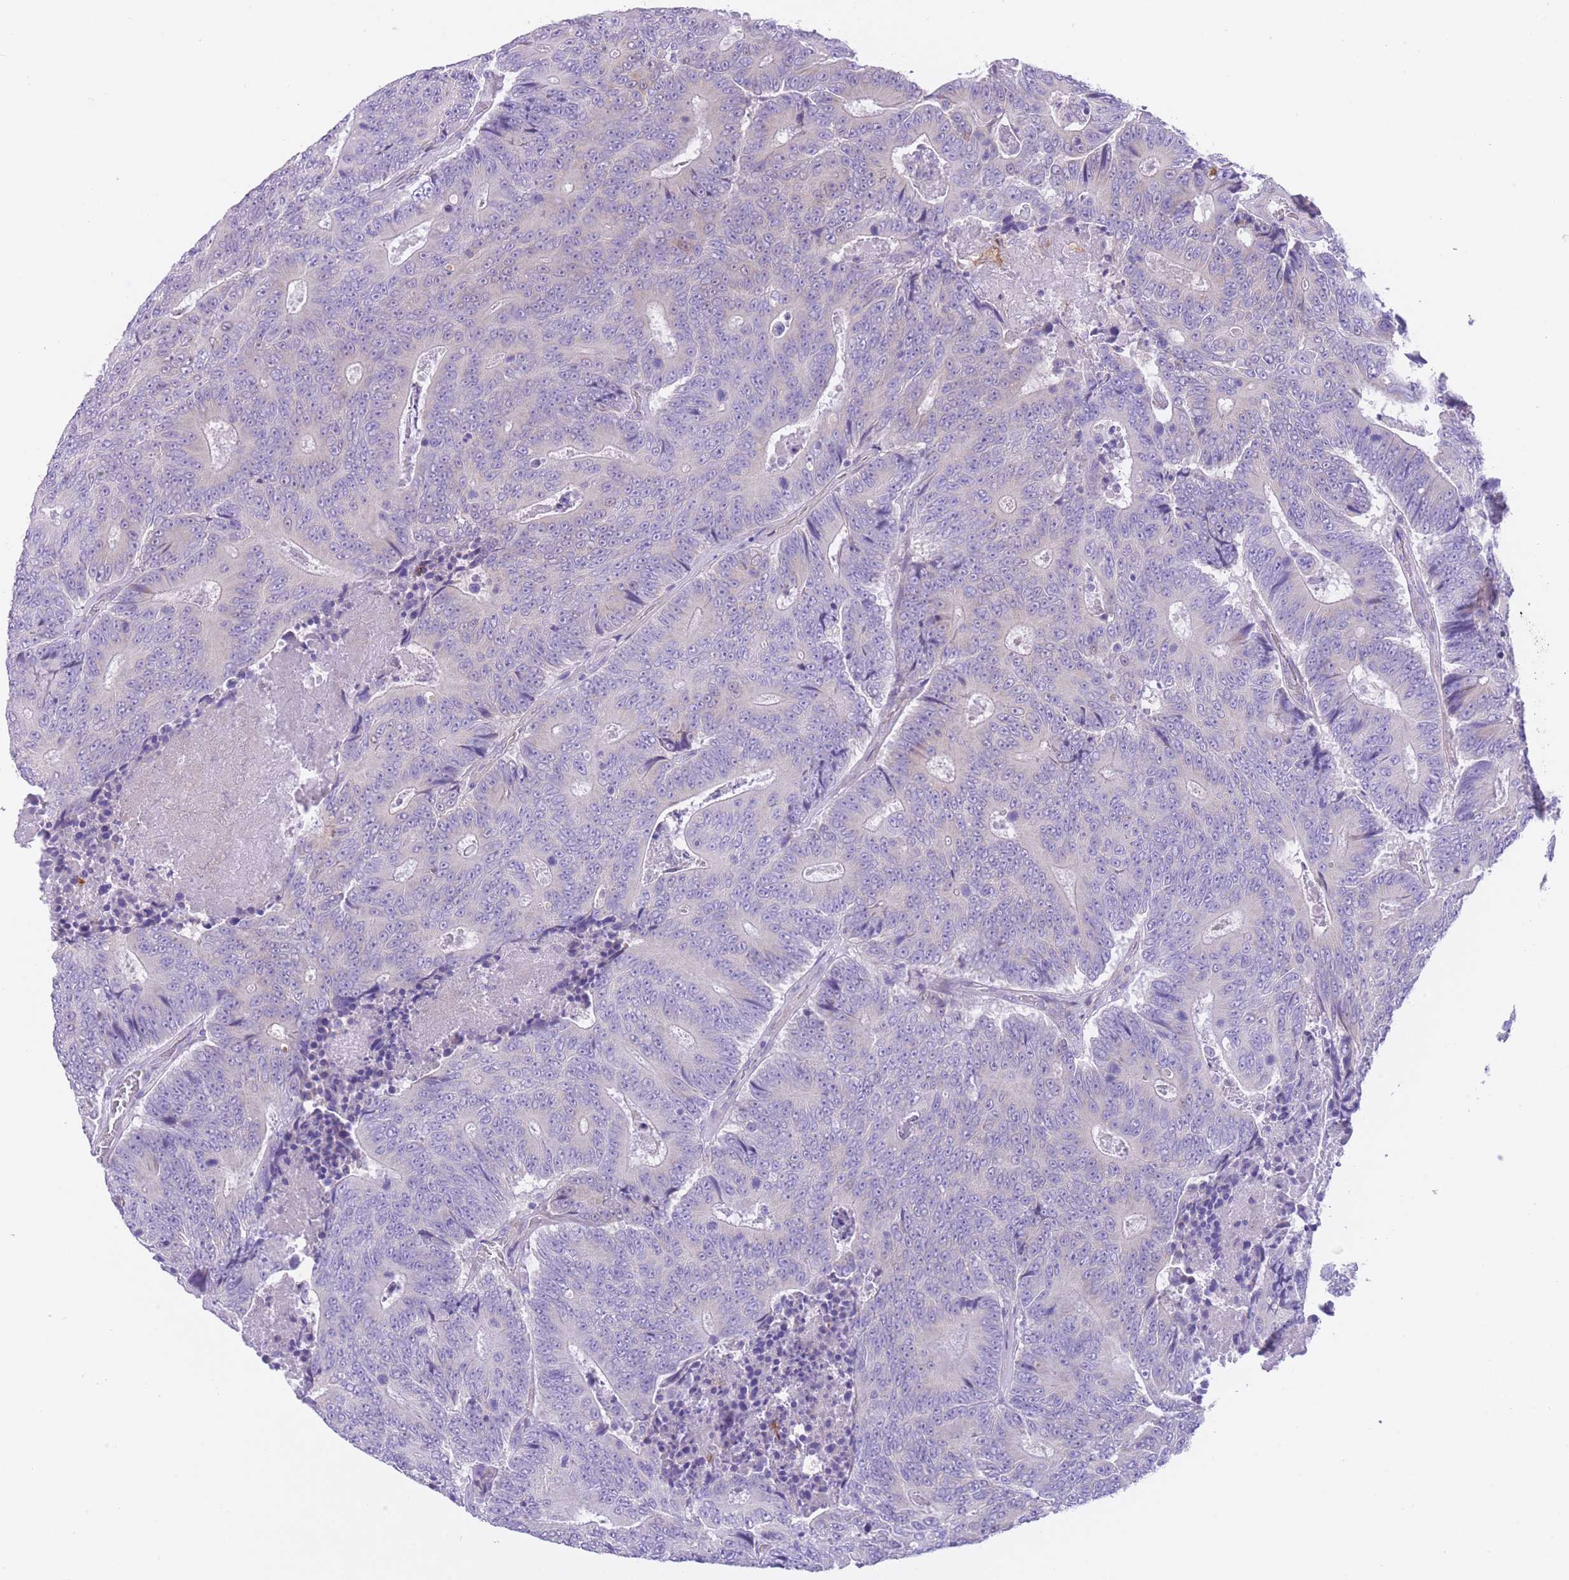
{"staining": {"intensity": "negative", "quantity": "none", "location": "none"}, "tissue": "colorectal cancer", "cell_type": "Tumor cells", "image_type": "cancer", "snomed": [{"axis": "morphology", "description": "Adenocarcinoma, NOS"}, {"axis": "topography", "description": "Colon"}], "caption": "There is no significant positivity in tumor cells of colorectal cancer (adenocarcinoma).", "gene": "QTRT1", "patient": {"sex": "male", "age": 83}}